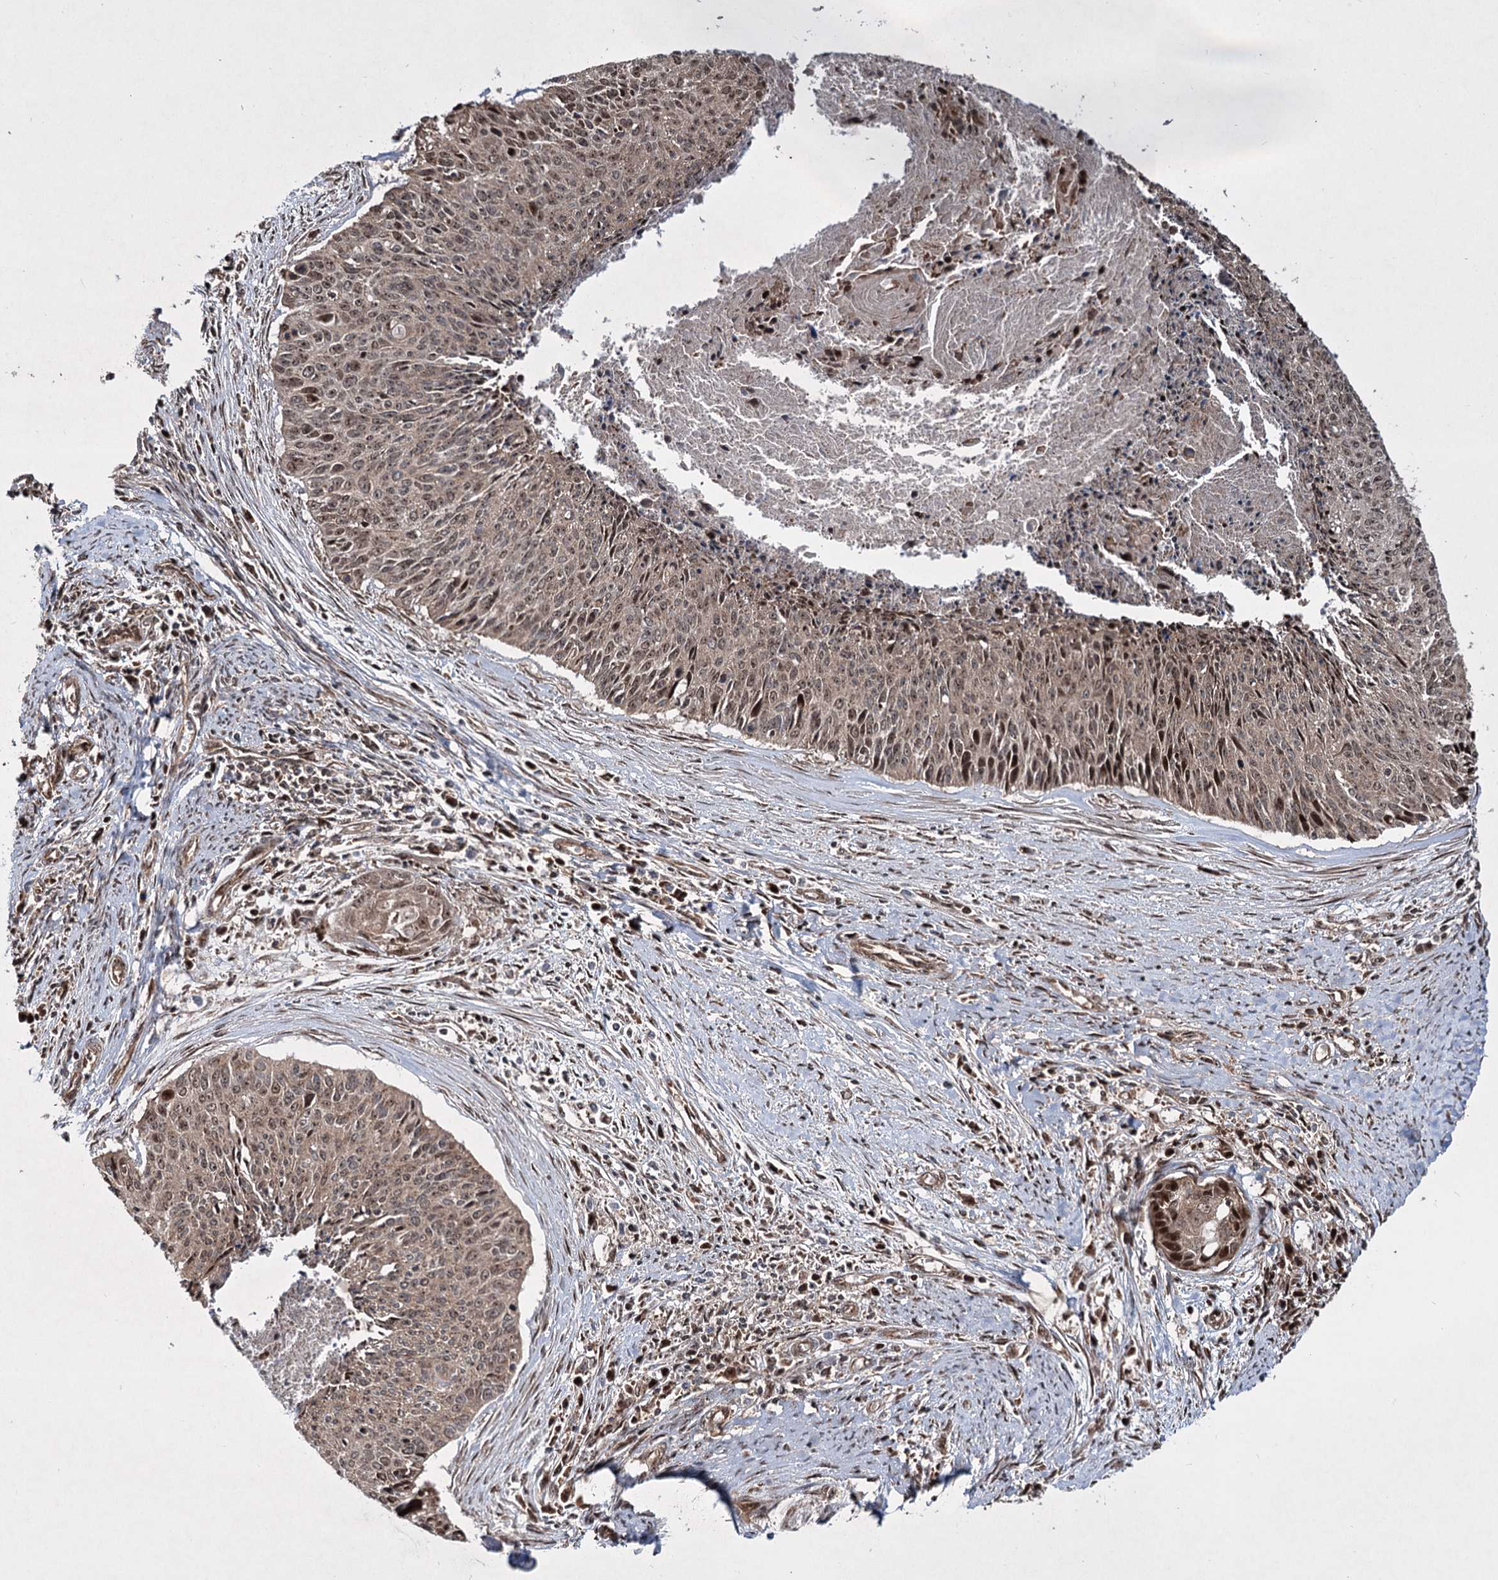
{"staining": {"intensity": "moderate", "quantity": ">75%", "location": "cytoplasmic/membranous,nuclear"}, "tissue": "cervical cancer", "cell_type": "Tumor cells", "image_type": "cancer", "snomed": [{"axis": "morphology", "description": "Squamous cell carcinoma, NOS"}, {"axis": "topography", "description": "Cervix"}], "caption": "Cervical squamous cell carcinoma stained with DAB (3,3'-diaminobenzidine) immunohistochemistry (IHC) exhibits medium levels of moderate cytoplasmic/membranous and nuclear expression in approximately >75% of tumor cells.", "gene": "SERINC5", "patient": {"sex": "female", "age": 55}}